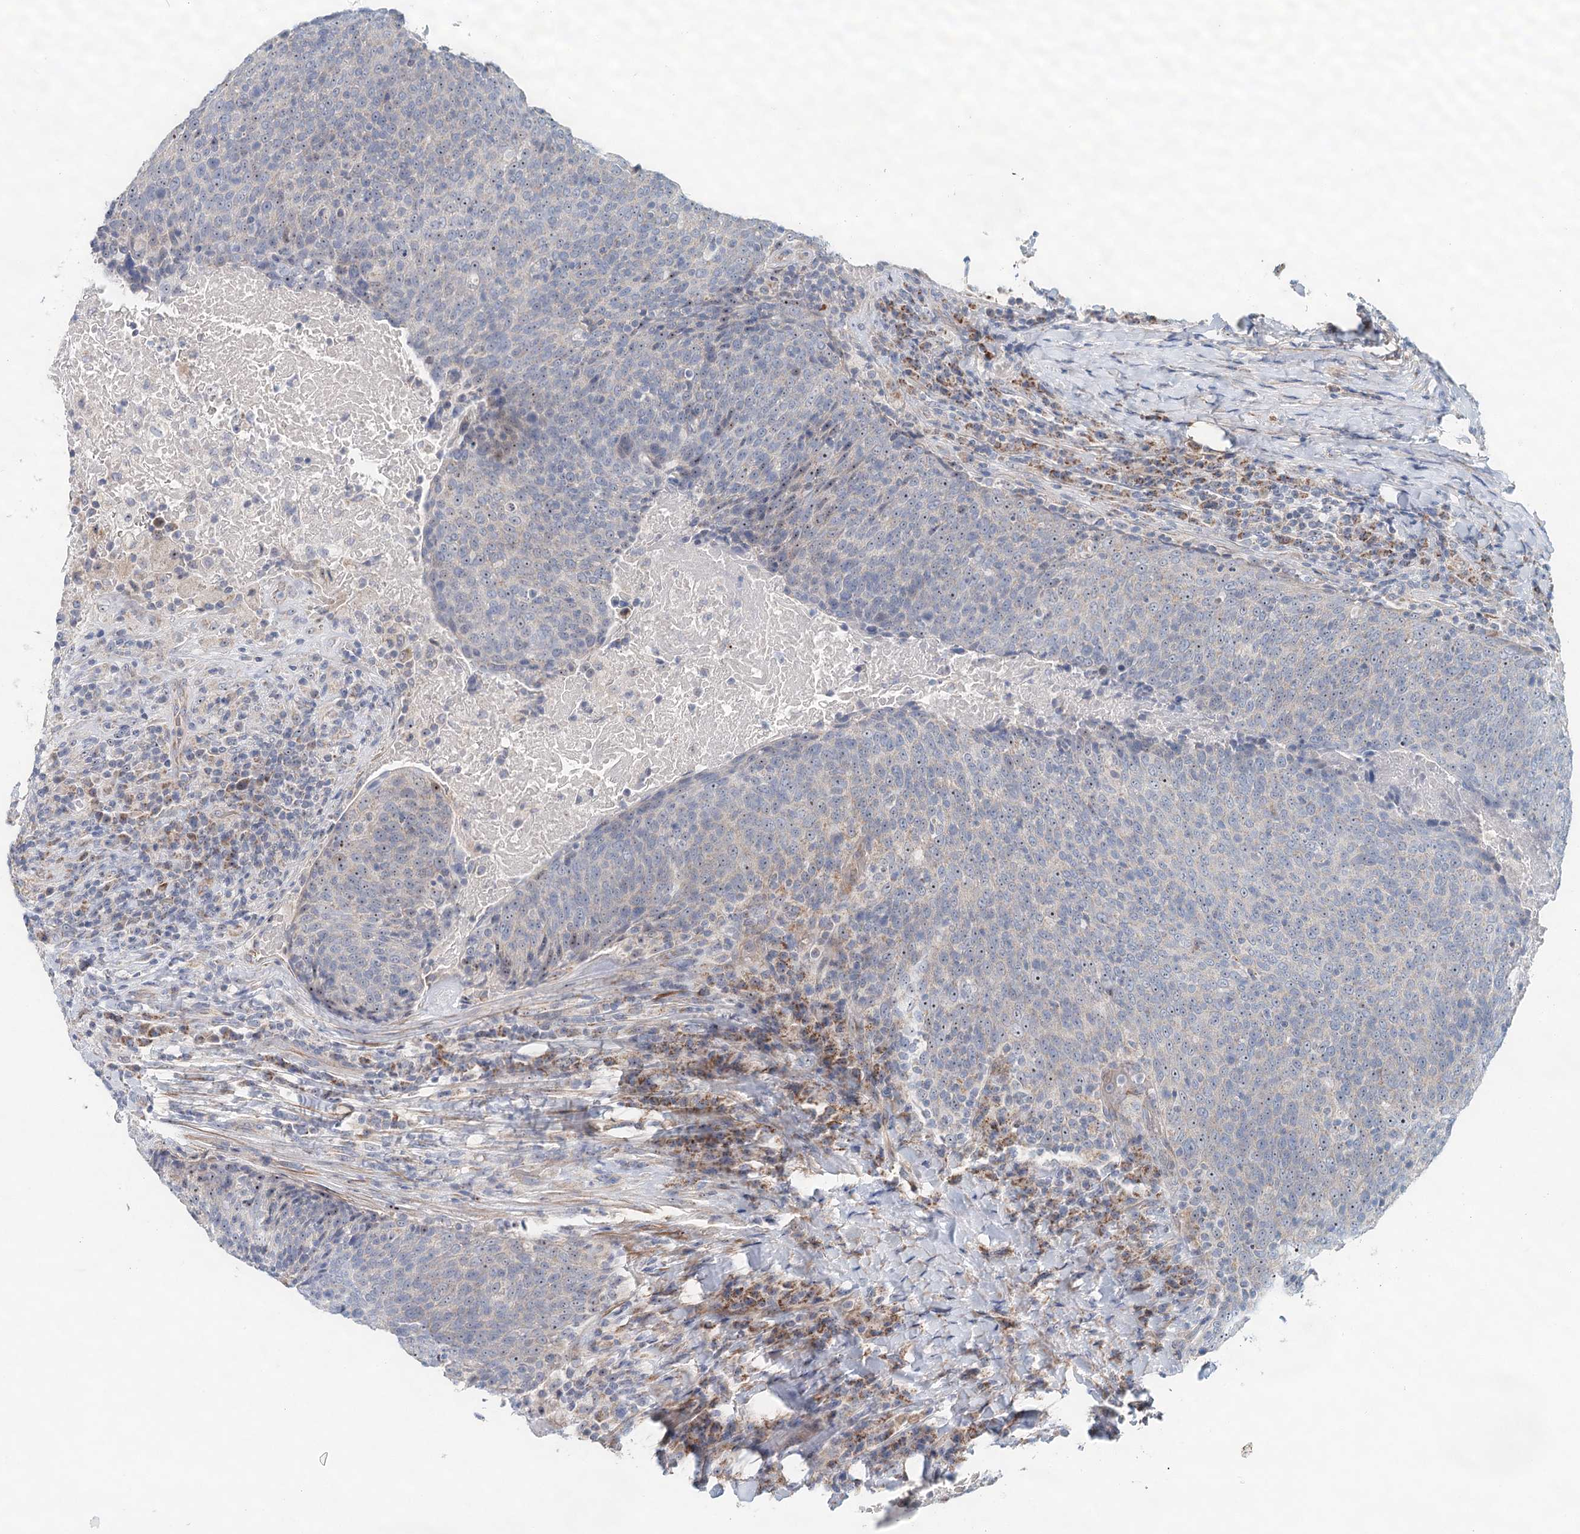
{"staining": {"intensity": "negative", "quantity": "none", "location": "none"}, "tissue": "head and neck cancer", "cell_type": "Tumor cells", "image_type": "cancer", "snomed": [{"axis": "morphology", "description": "Squamous cell carcinoma, NOS"}, {"axis": "morphology", "description": "Squamous cell carcinoma, metastatic, NOS"}, {"axis": "topography", "description": "Lymph node"}, {"axis": "topography", "description": "Head-Neck"}], "caption": "IHC micrograph of human metastatic squamous cell carcinoma (head and neck) stained for a protein (brown), which exhibits no positivity in tumor cells.", "gene": "RBM43", "patient": {"sex": "male", "age": 62}}